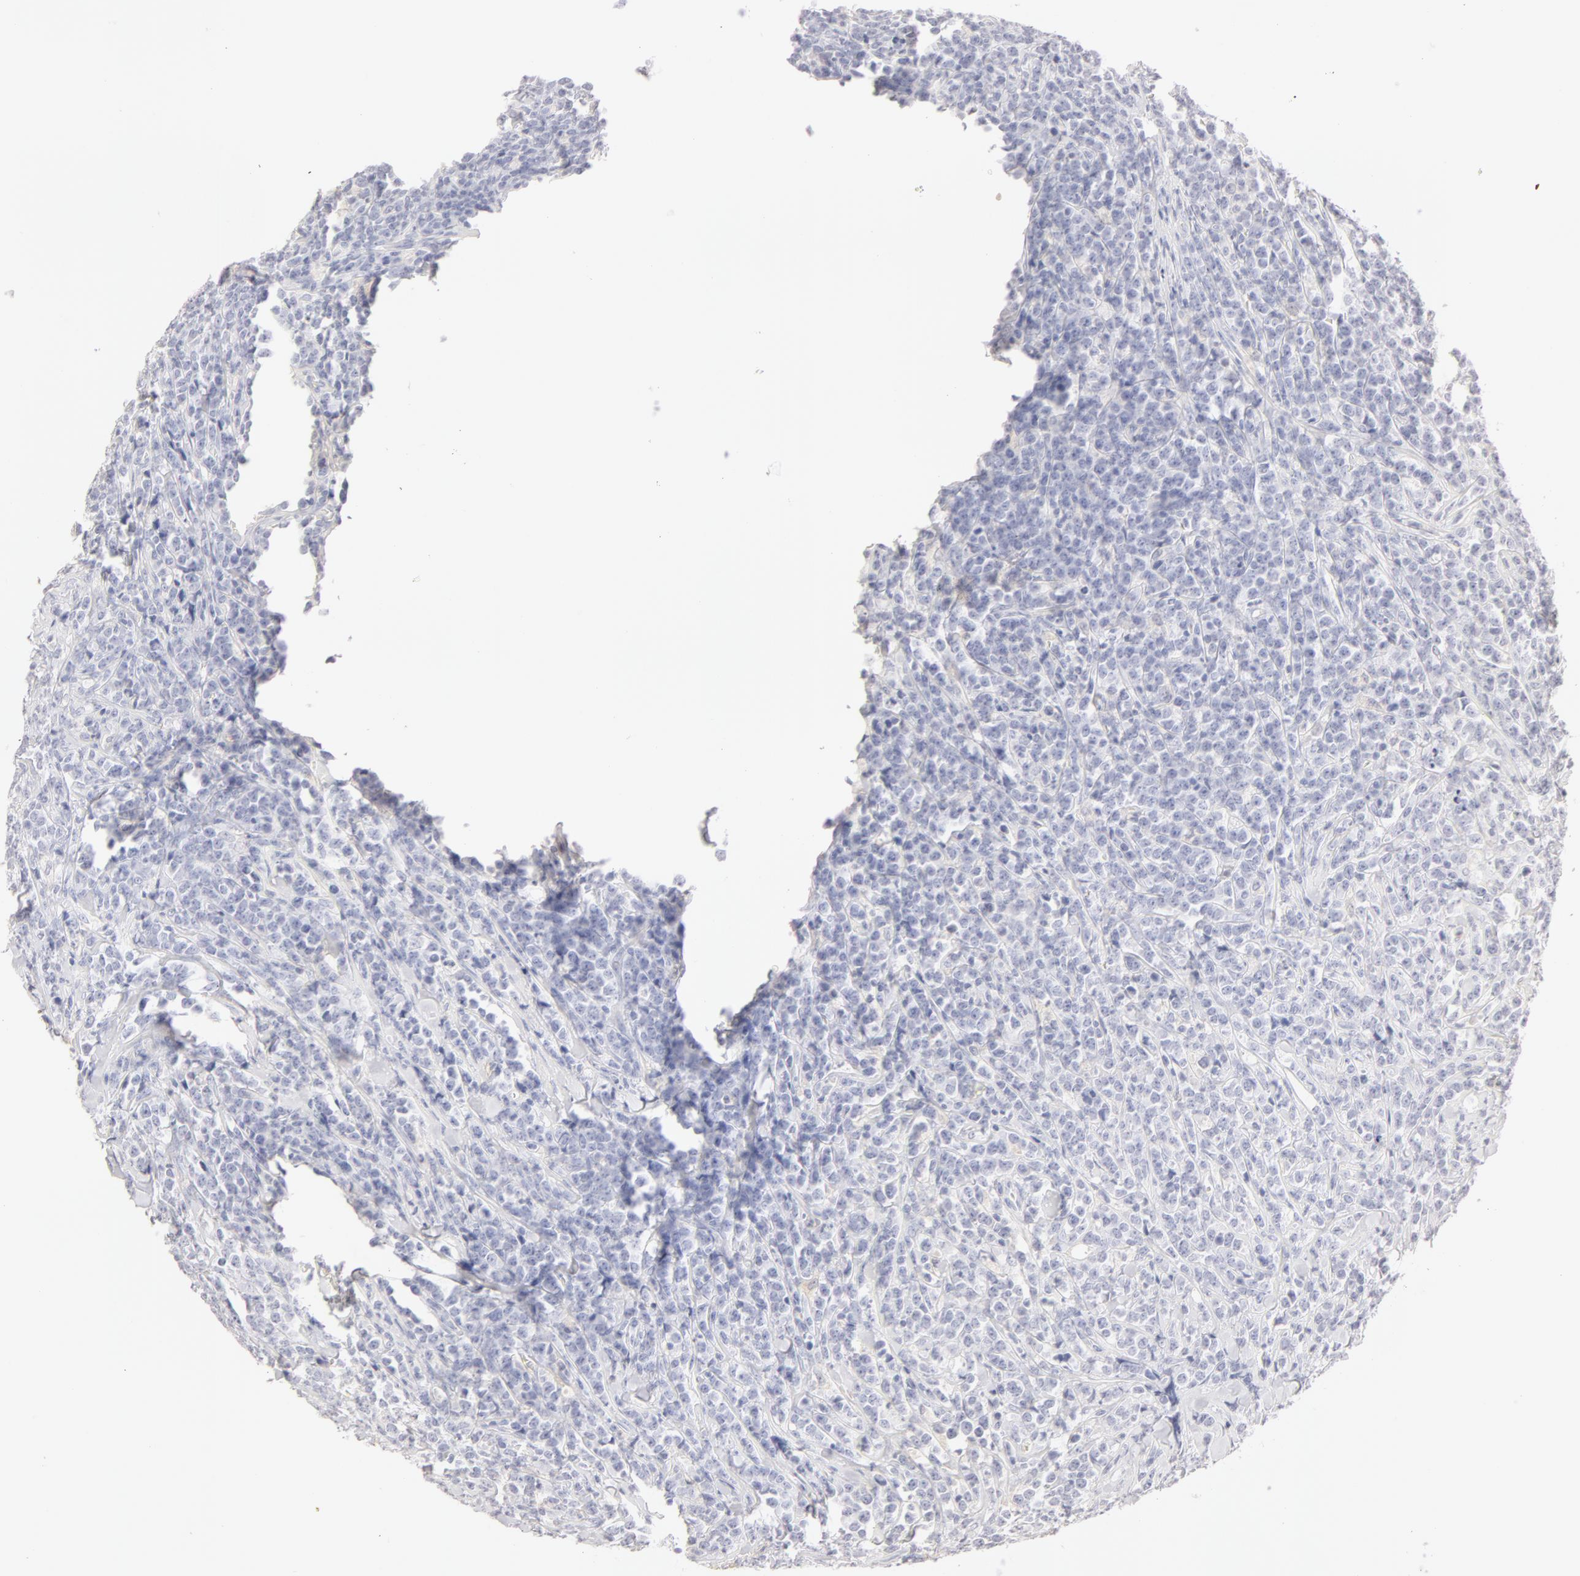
{"staining": {"intensity": "negative", "quantity": "none", "location": "none"}, "tissue": "lymphoma", "cell_type": "Tumor cells", "image_type": "cancer", "snomed": [{"axis": "morphology", "description": "Malignant lymphoma, non-Hodgkin's type, High grade"}, {"axis": "topography", "description": "Small intestine"}, {"axis": "topography", "description": "Colon"}], "caption": "IHC of human lymphoma demonstrates no positivity in tumor cells.", "gene": "LGALS7B", "patient": {"sex": "male", "age": 8}}